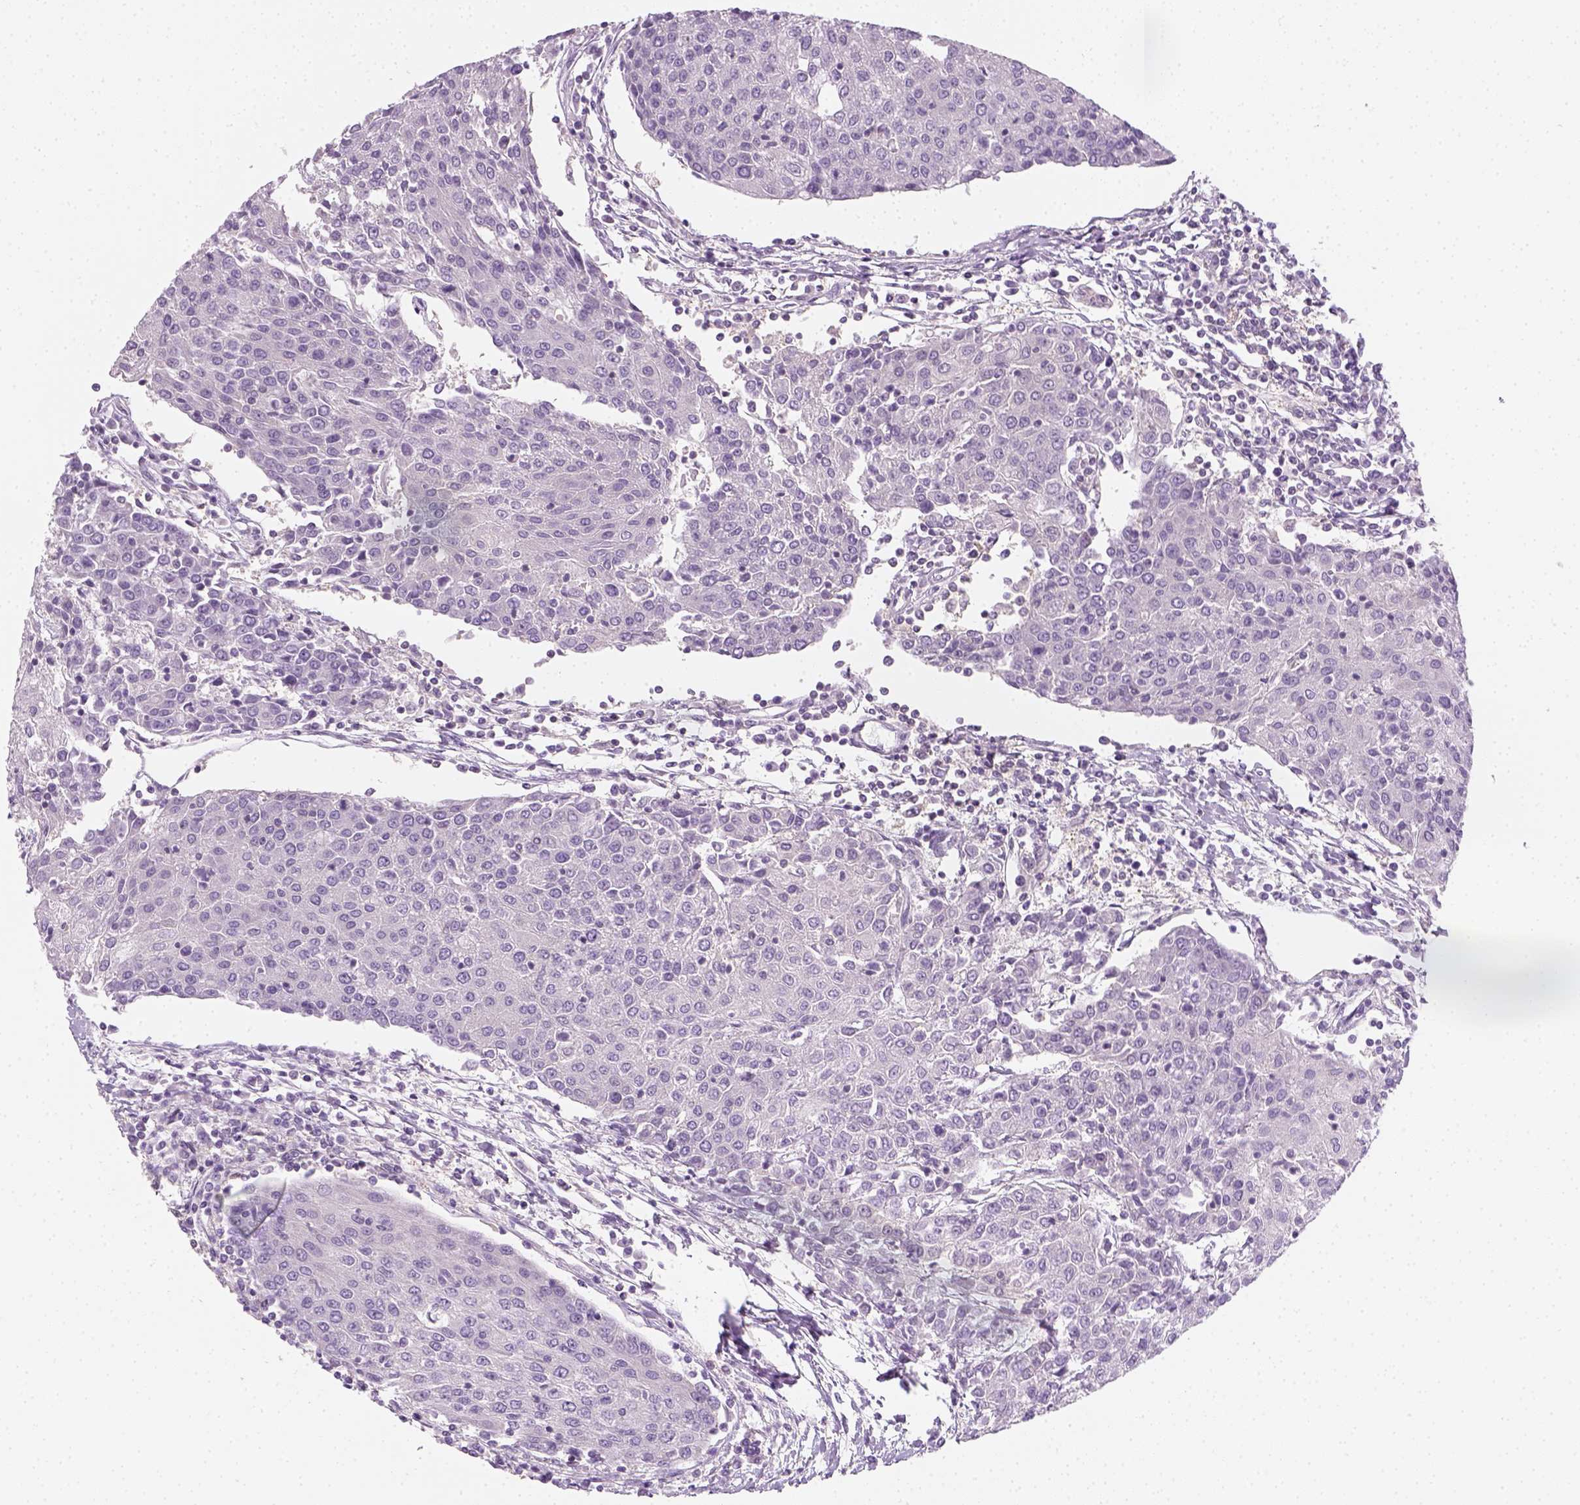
{"staining": {"intensity": "negative", "quantity": "none", "location": "none"}, "tissue": "urothelial cancer", "cell_type": "Tumor cells", "image_type": "cancer", "snomed": [{"axis": "morphology", "description": "Urothelial carcinoma, High grade"}, {"axis": "topography", "description": "Urinary bladder"}], "caption": "Urothelial cancer stained for a protein using IHC demonstrates no positivity tumor cells.", "gene": "EPHB1", "patient": {"sex": "female", "age": 85}}